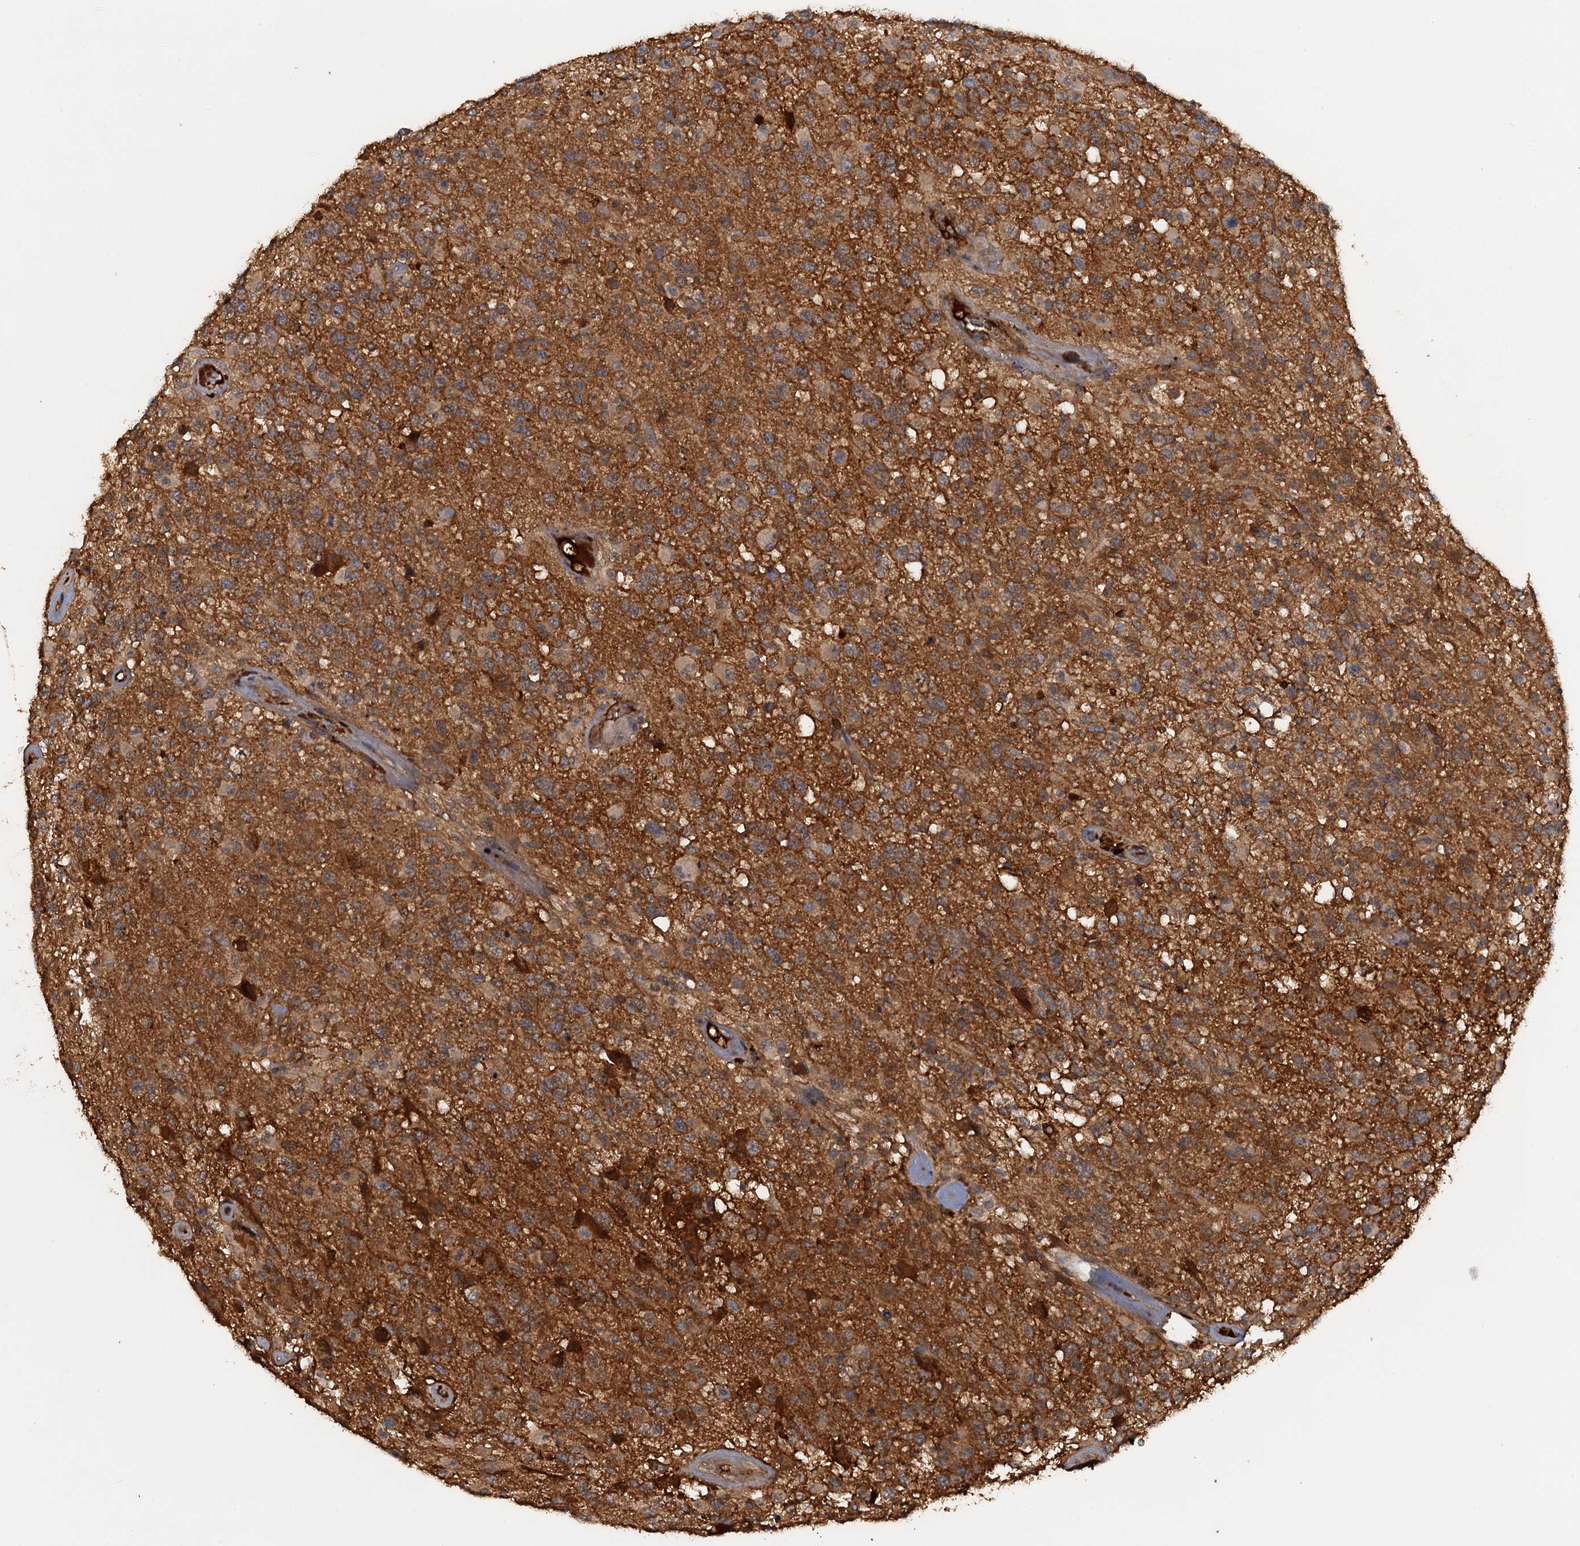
{"staining": {"intensity": "moderate", "quantity": ">75%", "location": "cytoplasmic/membranous"}, "tissue": "glioma", "cell_type": "Tumor cells", "image_type": "cancer", "snomed": [{"axis": "morphology", "description": "Glioma, malignant, High grade"}, {"axis": "morphology", "description": "Glioblastoma, NOS"}, {"axis": "topography", "description": "Brain"}], "caption": "IHC (DAB (3,3'-diaminobenzidine)) staining of glioma reveals moderate cytoplasmic/membranous protein staining in approximately >75% of tumor cells.", "gene": "HAPLN3", "patient": {"sex": "male", "age": 60}}